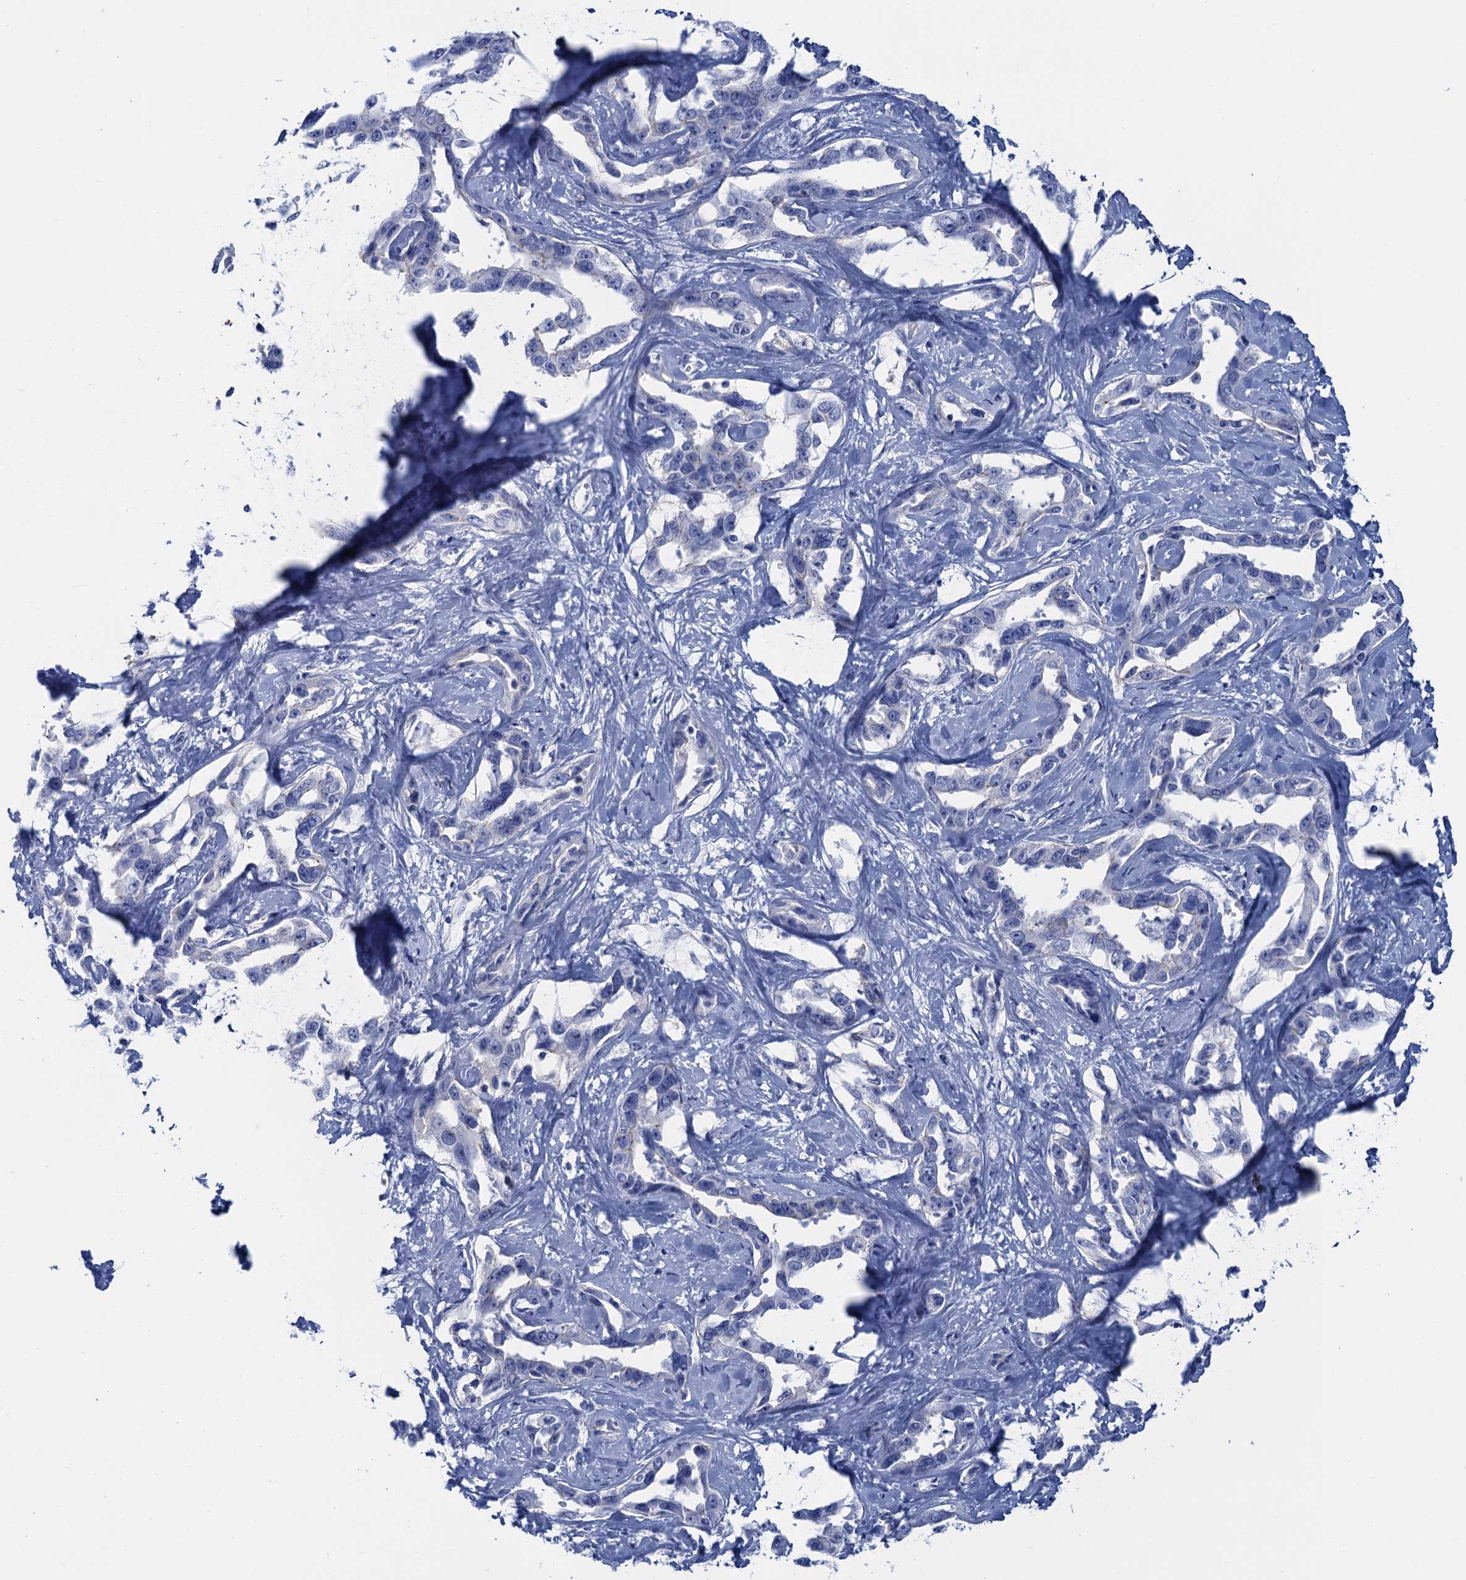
{"staining": {"intensity": "negative", "quantity": "none", "location": "none"}, "tissue": "liver cancer", "cell_type": "Tumor cells", "image_type": "cancer", "snomed": [{"axis": "morphology", "description": "Cholangiocarcinoma"}, {"axis": "topography", "description": "Liver"}], "caption": "Tumor cells are negative for brown protein staining in cholangiocarcinoma (liver).", "gene": "CALML5", "patient": {"sex": "male", "age": 59}}